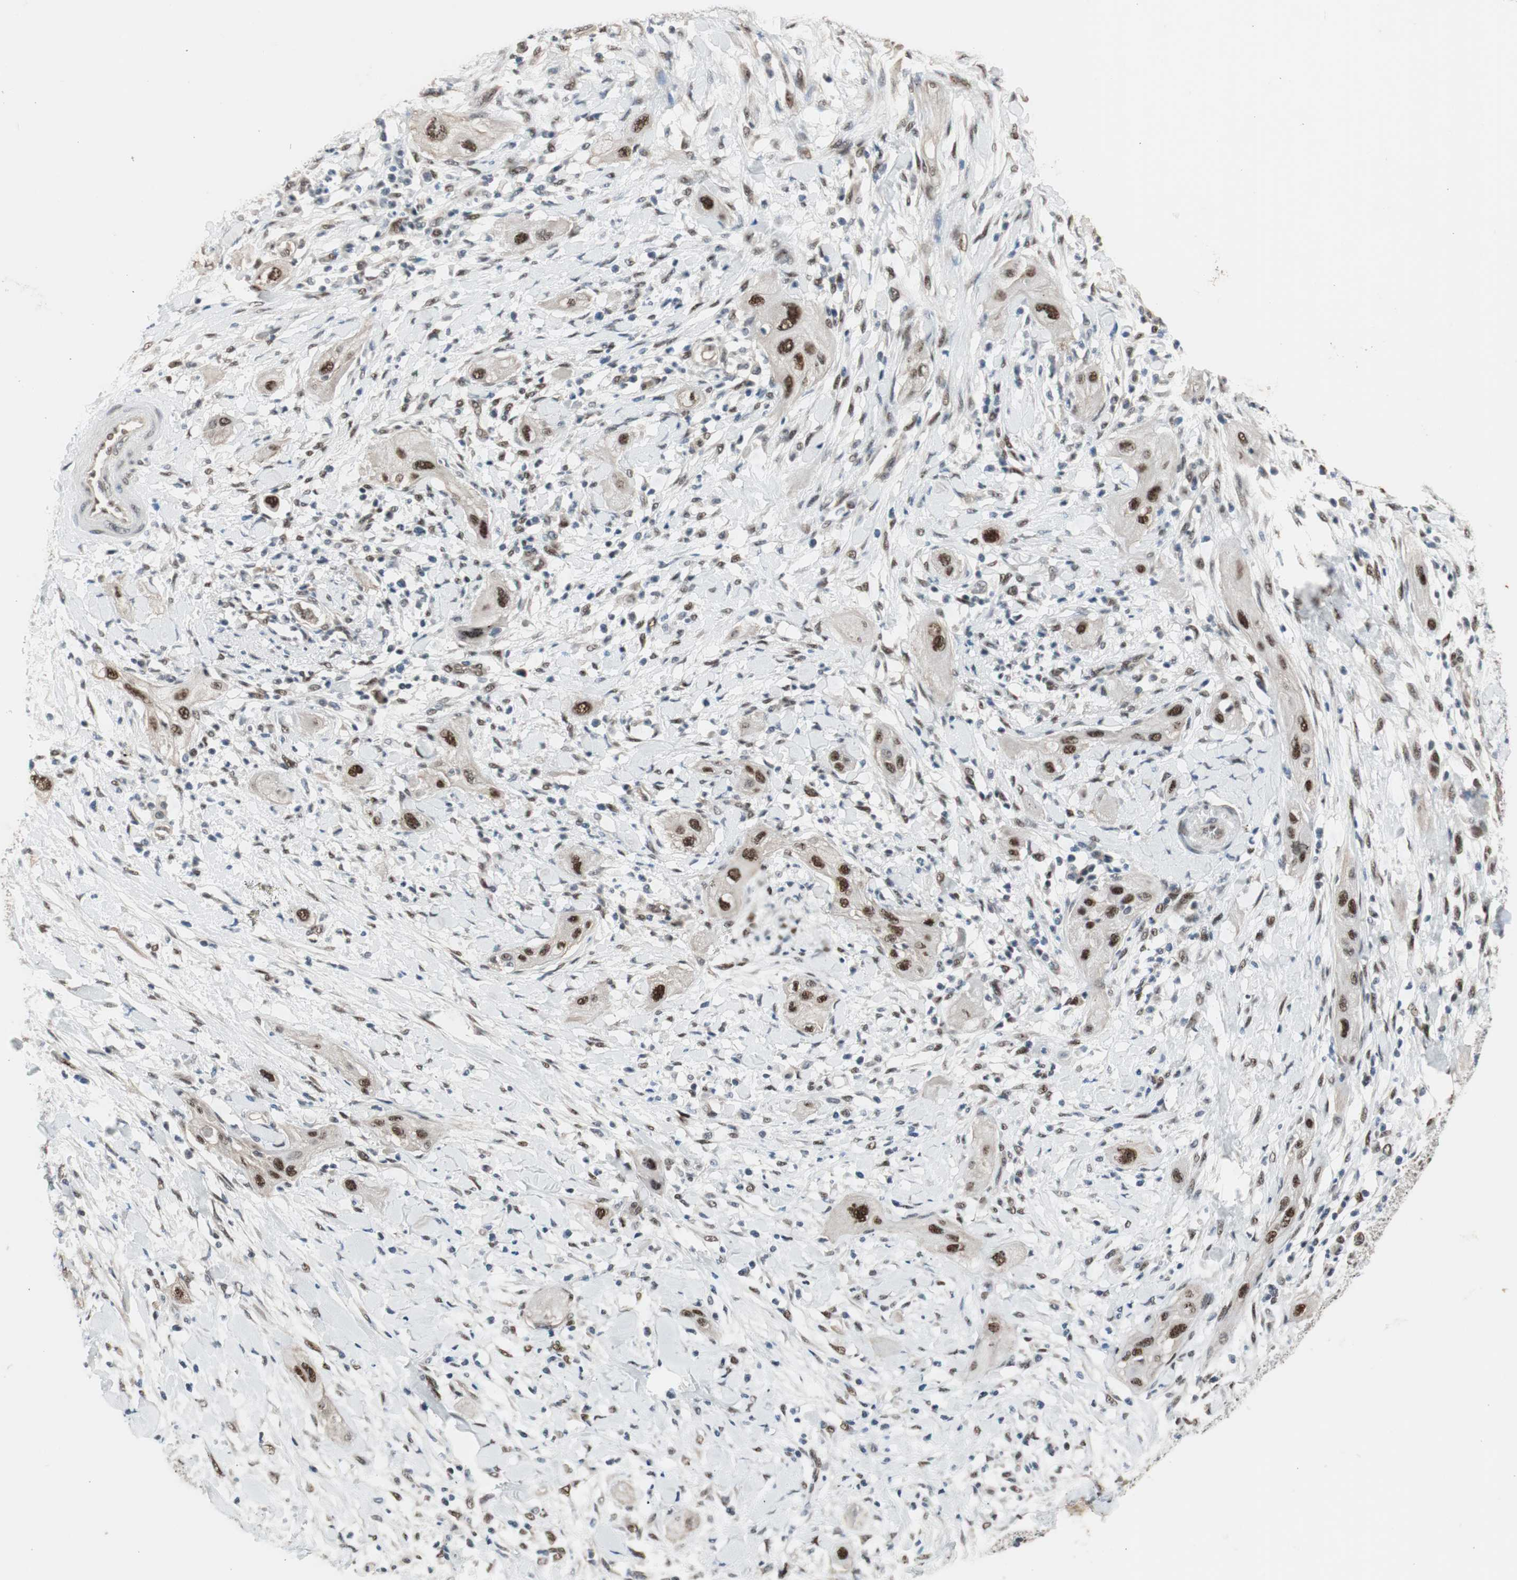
{"staining": {"intensity": "moderate", "quantity": "25%-75%", "location": "nuclear"}, "tissue": "lung cancer", "cell_type": "Tumor cells", "image_type": "cancer", "snomed": [{"axis": "morphology", "description": "Squamous cell carcinoma, NOS"}, {"axis": "topography", "description": "Lung"}], "caption": "Lung cancer (squamous cell carcinoma) stained with a protein marker demonstrates moderate staining in tumor cells.", "gene": "PML", "patient": {"sex": "female", "age": 47}}